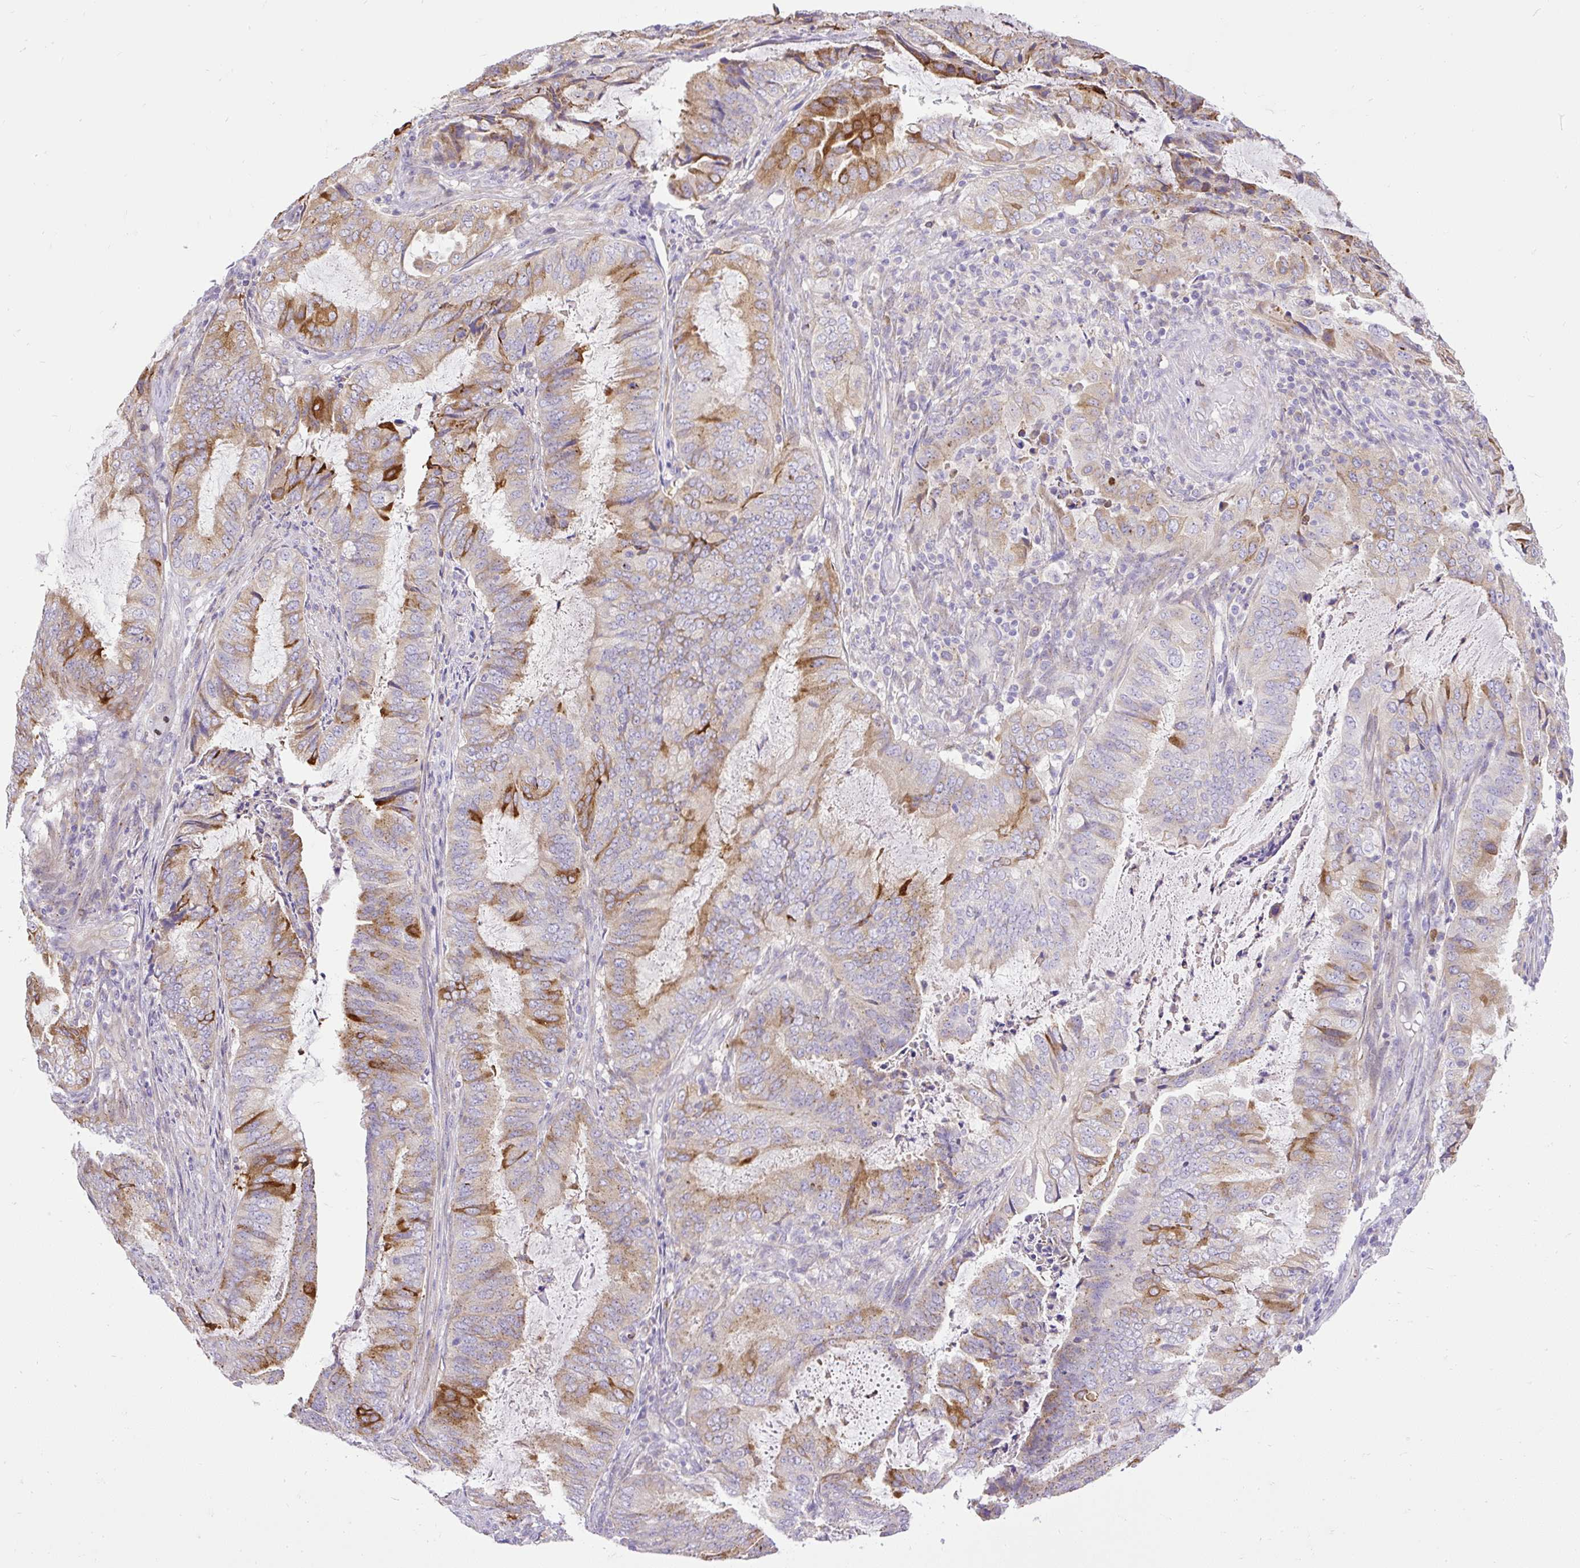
{"staining": {"intensity": "moderate", "quantity": "<25%", "location": "cytoplasmic/membranous"}, "tissue": "endometrial cancer", "cell_type": "Tumor cells", "image_type": "cancer", "snomed": [{"axis": "morphology", "description": "Adenocarcinoma, NOS"}, {"axis": "topography", "description": "Endometrium"}], "caption": "About <25% of tumor cells in human adenocarcinoma (endometrial) display moderate cytoplasmic/membranous protein positivity as visualized by brown immunohistochemical staining.", "gene": "CFAP47", "patient": {"sex": "female", "age": 51}}